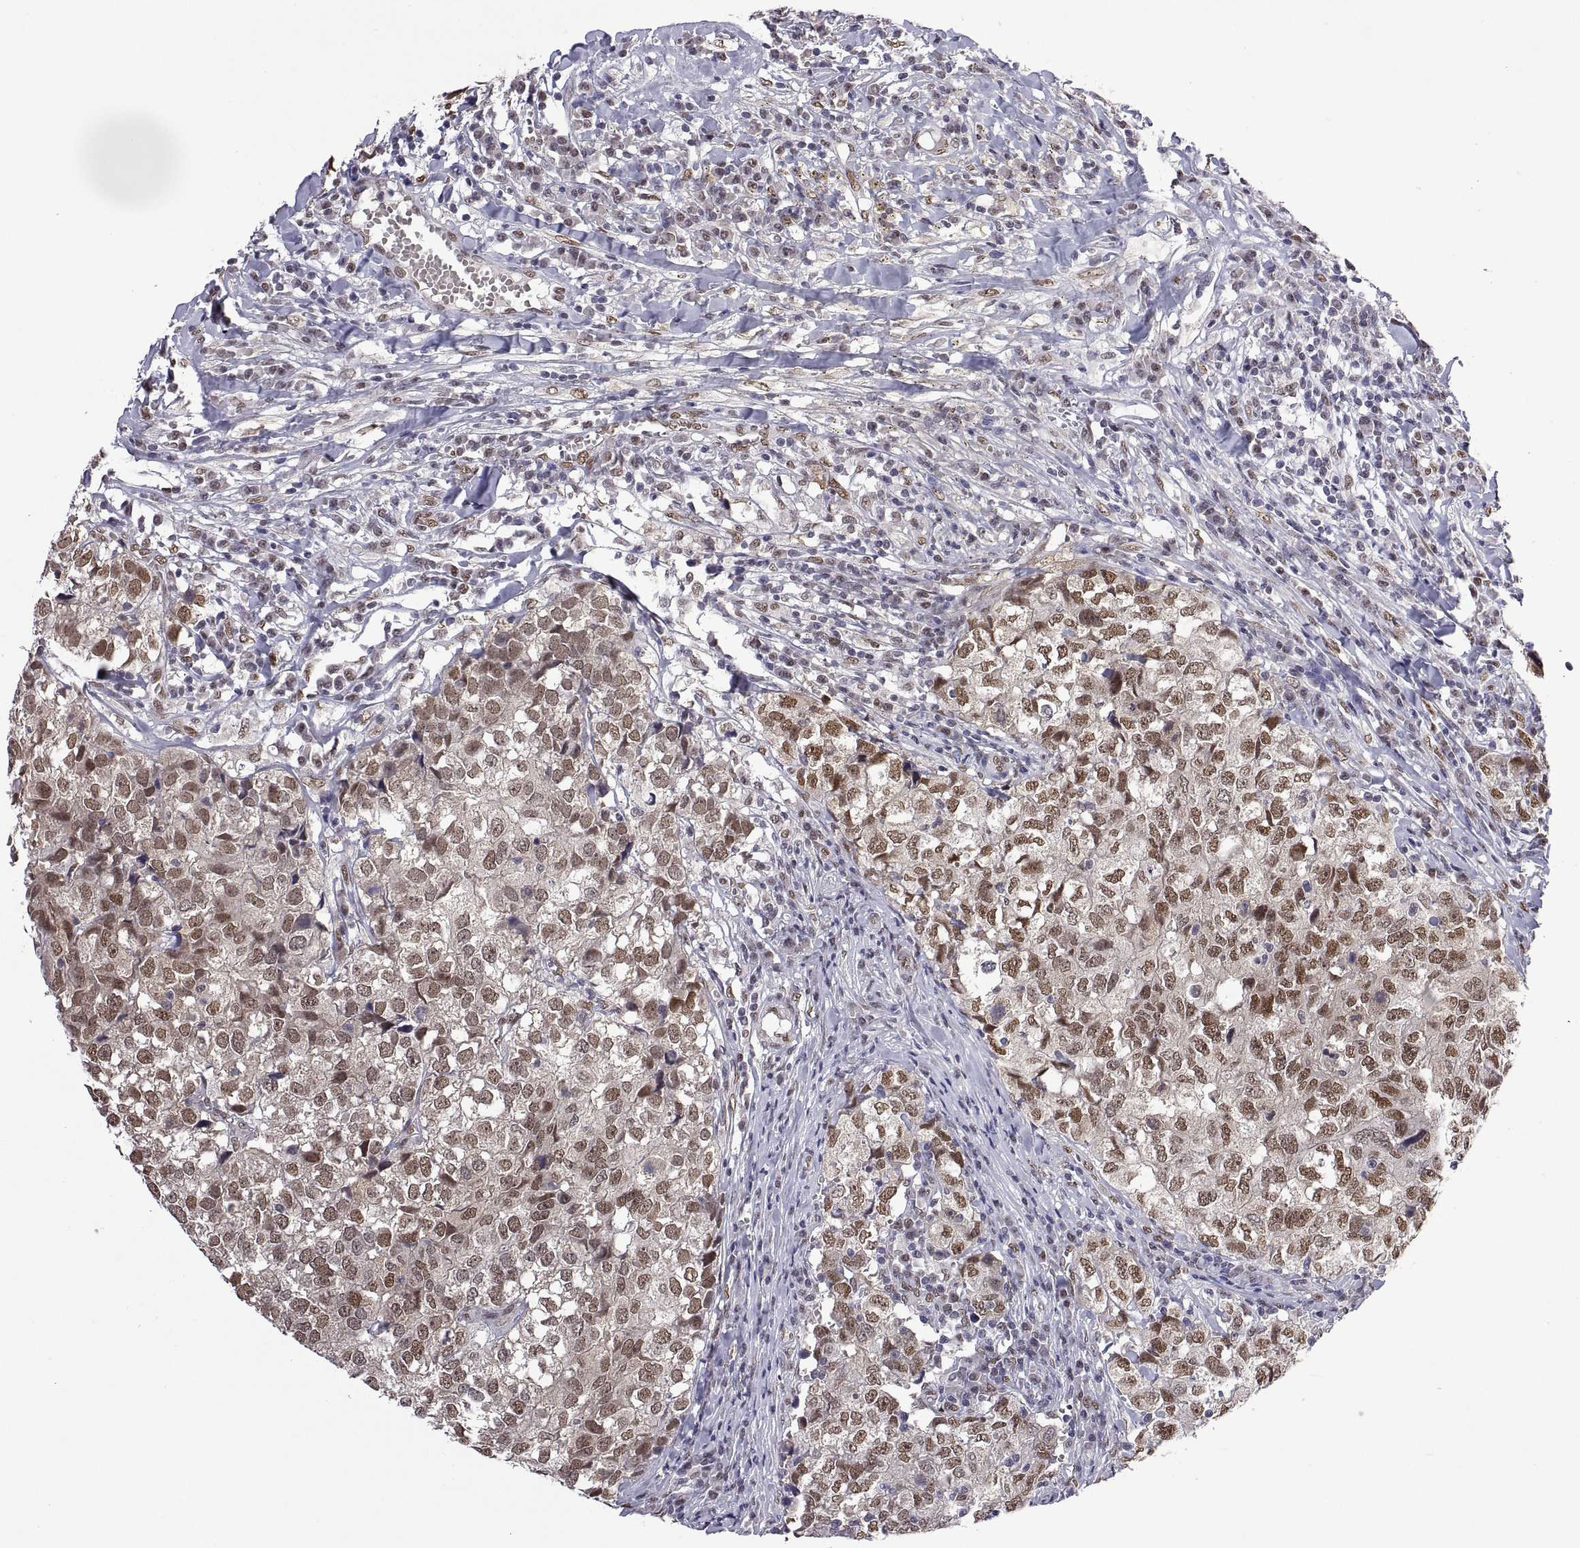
{"staining": {"intensity": "moderate", "quantity": ">75%", "location": "nuclear"}, "tissue": "breast cancer", "cell_type": "Tumor cells", "image_type": "cancer", "snomed": [{"axis": "morphology", "description": "Duct carcinoma"}, {"axis": "topography", "description": "Breast"}], "caption": "Protein expression analysis of human breast cancer reveals moderate nuclear staining in about >75% of tumor cells.", "gene": "NR4A1", "patient": {"sex": "female", "age": 30}}